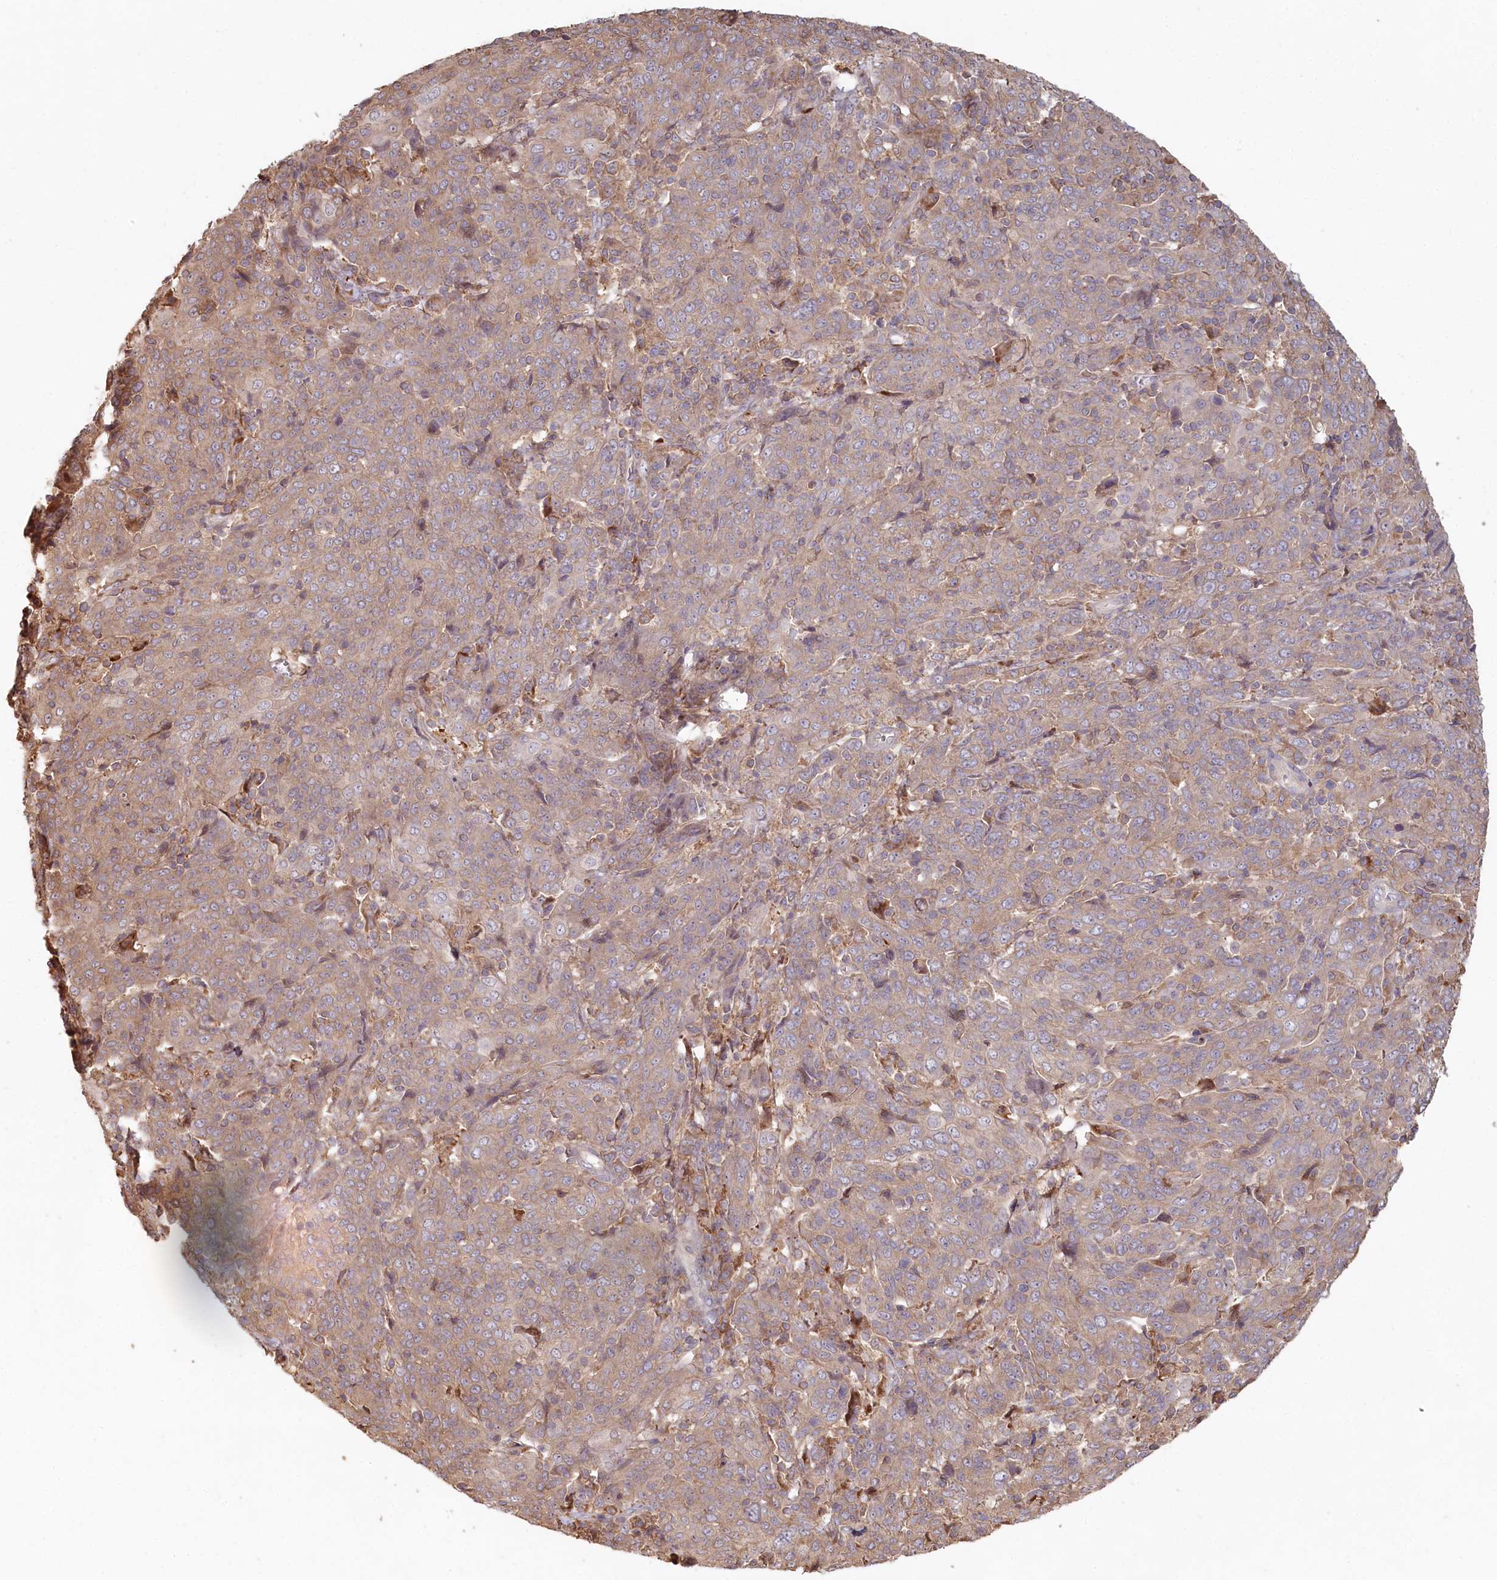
{"staining": {"intensity": "weak", "quantity": ">75%", "location": "cytoplasmic/membranous"}, "tissue": "cervical cancer", "cell_type": "Tumor cells", "image_type": "cancer", "snomed": [{"axis": "morphology", "description": "Squamous cell carcinoma, NOS"}, {"axis": "topography", "description": "Cervix"}], "caption": "DAB (3,3'-diaminobenzidine) immunohistochemical staining of cervical cancer (squamous cell carcinoma) shows weak cytoplasmic/membranous protein staining in about >75% of tumor cells. Immunohistochemistry (ihc) stains the protein in brown and the nuclei are stained blue.", "gene": "HAL", "patient": {"sex": "female", "age": 67}}